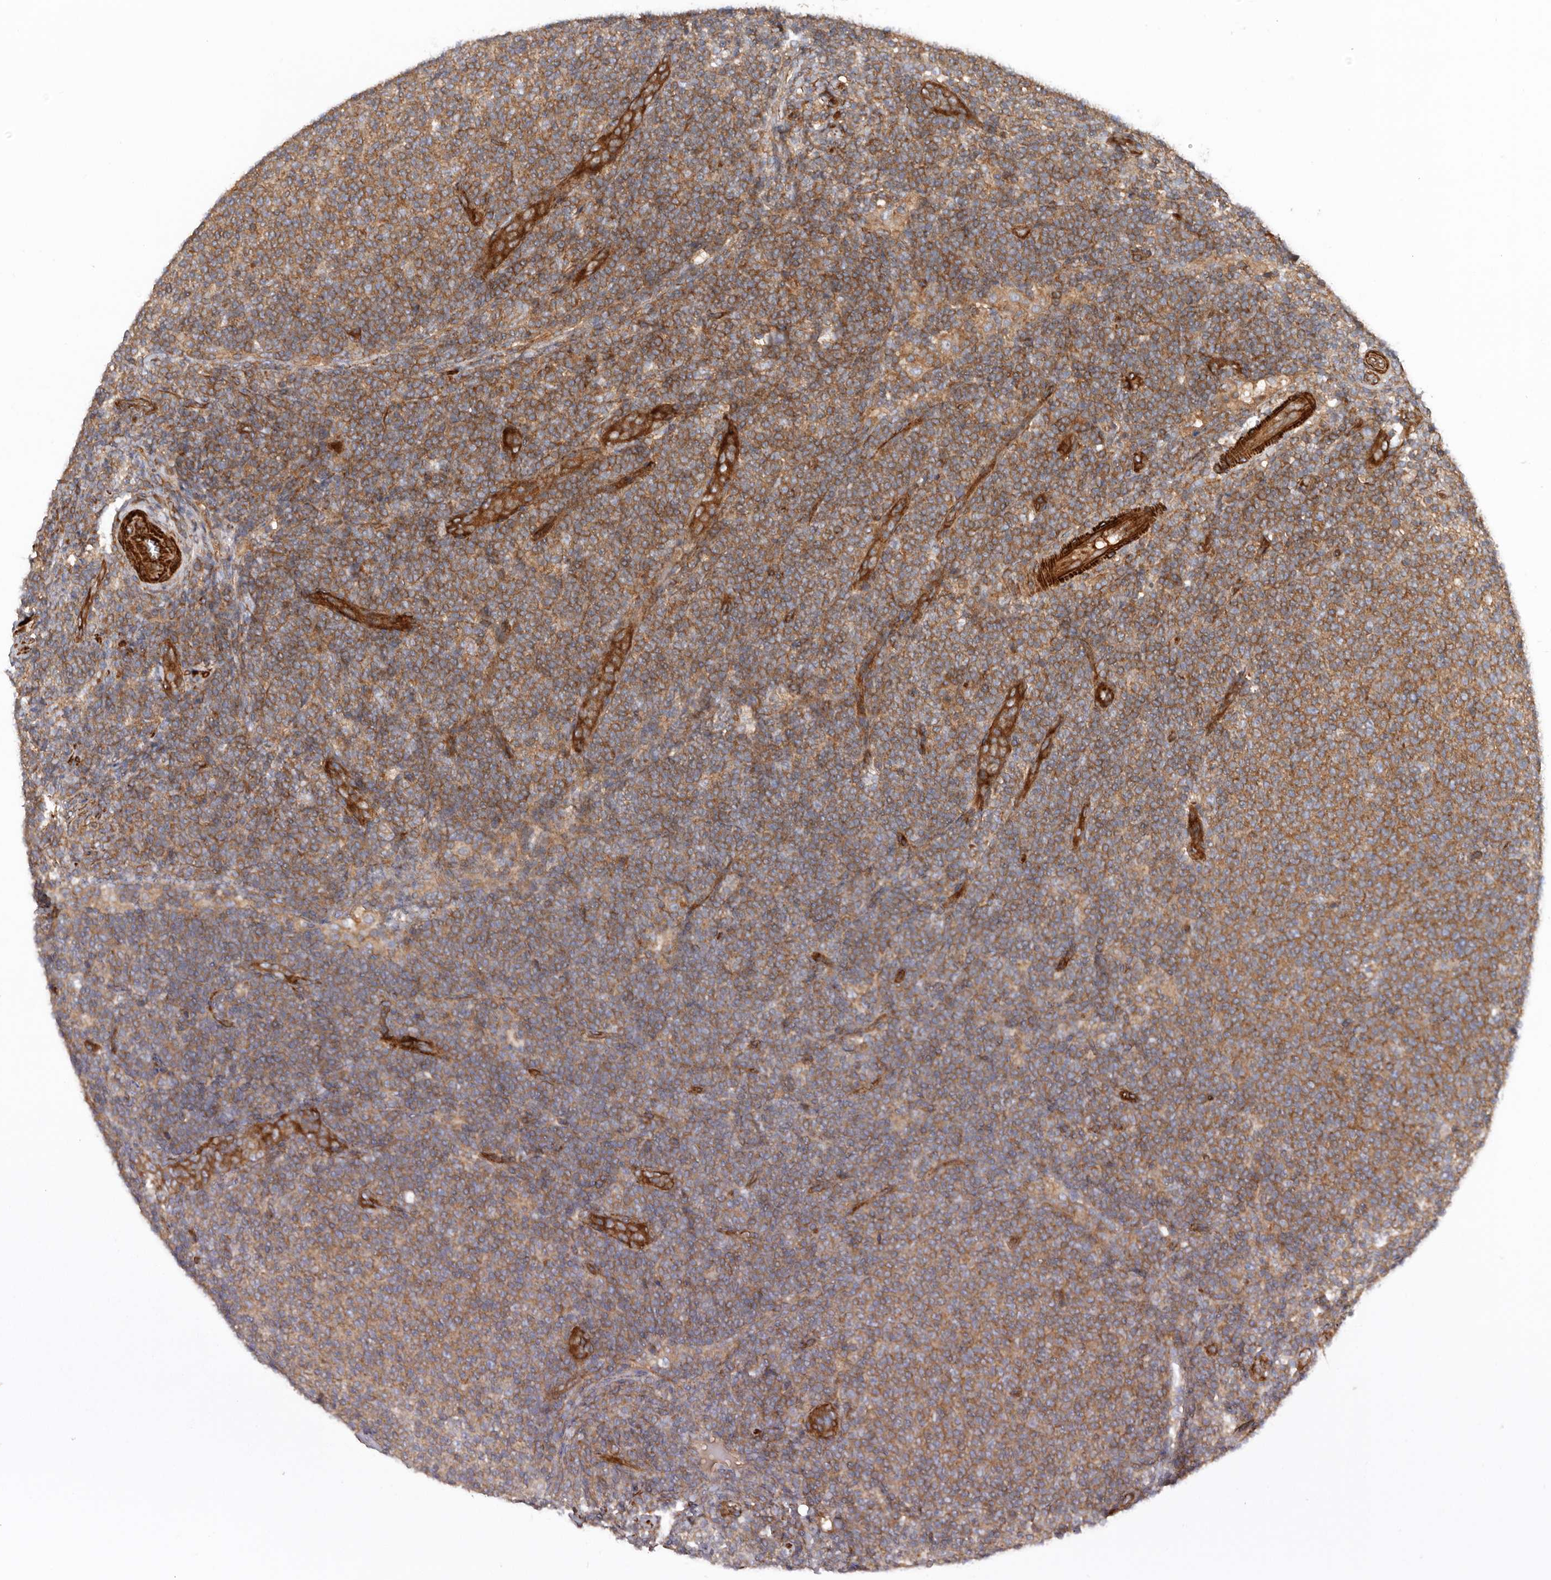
{"staining": {"intensity": "moderate", "quantity": ">75%", "location": "cytoplasmic/membranous"}, "tissue": "lymphoma", "cell_type": "Tumor cells", "image_type": "cancer", "snomed": [{"axis": "morphology", "description": "Malignant lymphoma, non-Hodgkin's type, Low grade"}, {"axis": "topography", "description": "Lymph node"}], "caption": "Immunohistochemistry (IHC) photomicrograph of human low-grade malignant lymphoma, non-Hodgkin's type stained for a protein (brown), which shows medium levels of moderate cytoplasmic/membranous positivity in approximately >75% of tumor cells.", "gene": "TMC7", "patient": {"sex": "male", "age": 66}}